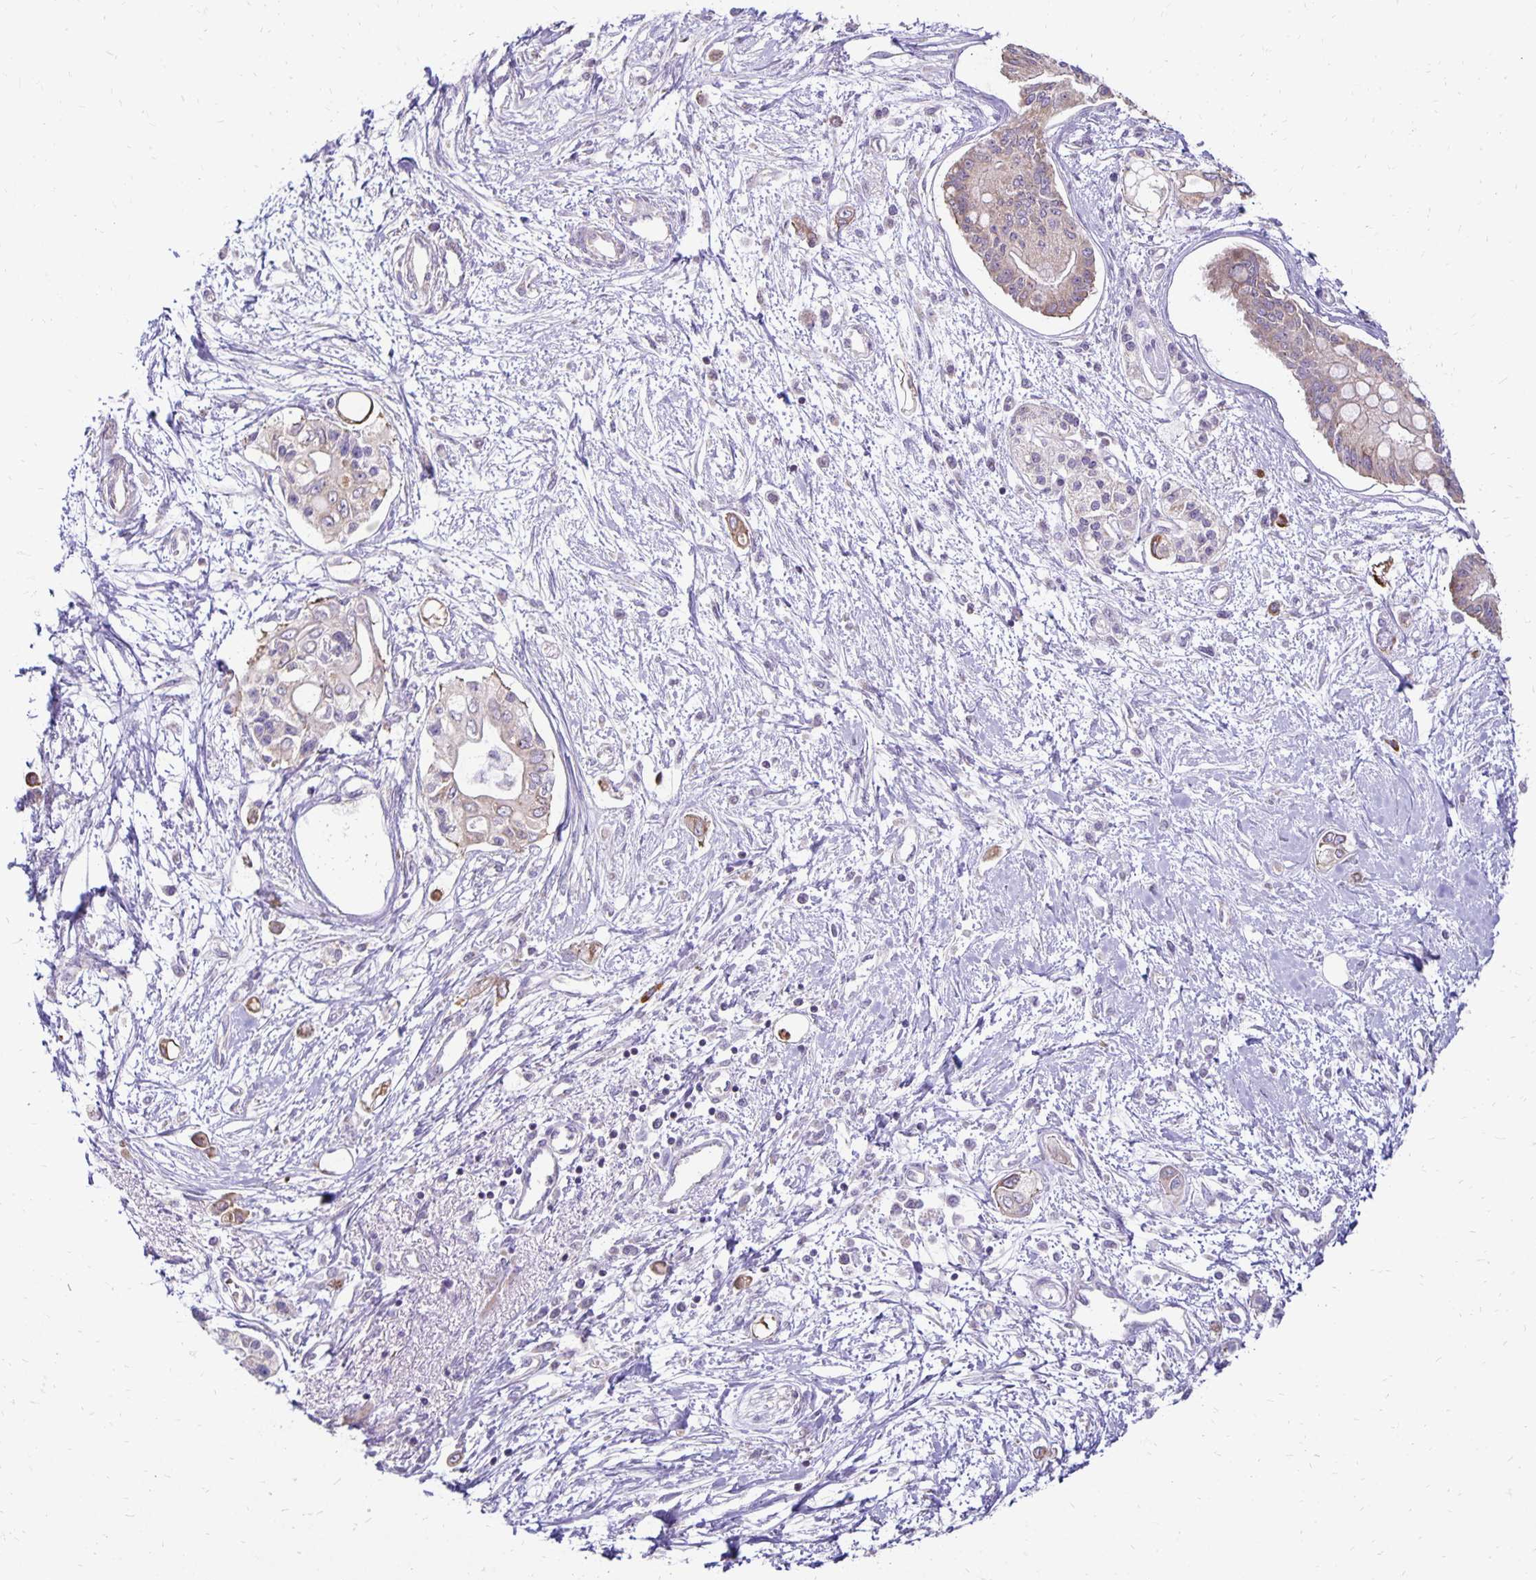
{"staining": {"intensity": "weak", "quantity": "25%-75%", "location": "cytoplasmic/membranous"}, "tissue": "pancreatic cancer", "cell_type": "Tumor cells", "image_type": "cancer", "snomed": [{"axis": "morphology", "description": "Adenocarcinoma, NOS"}, {"axis": "topography", "description": "Pancreas"}], "caption": "Tumor cells exhibit low levels of weak cytoplasmic/membranous positivity in approximately 25%-75% of cells in adenocarcinoma (pancreatic).", "gene": "FN3K", "patient": {"sex": "female", "age": 77}}